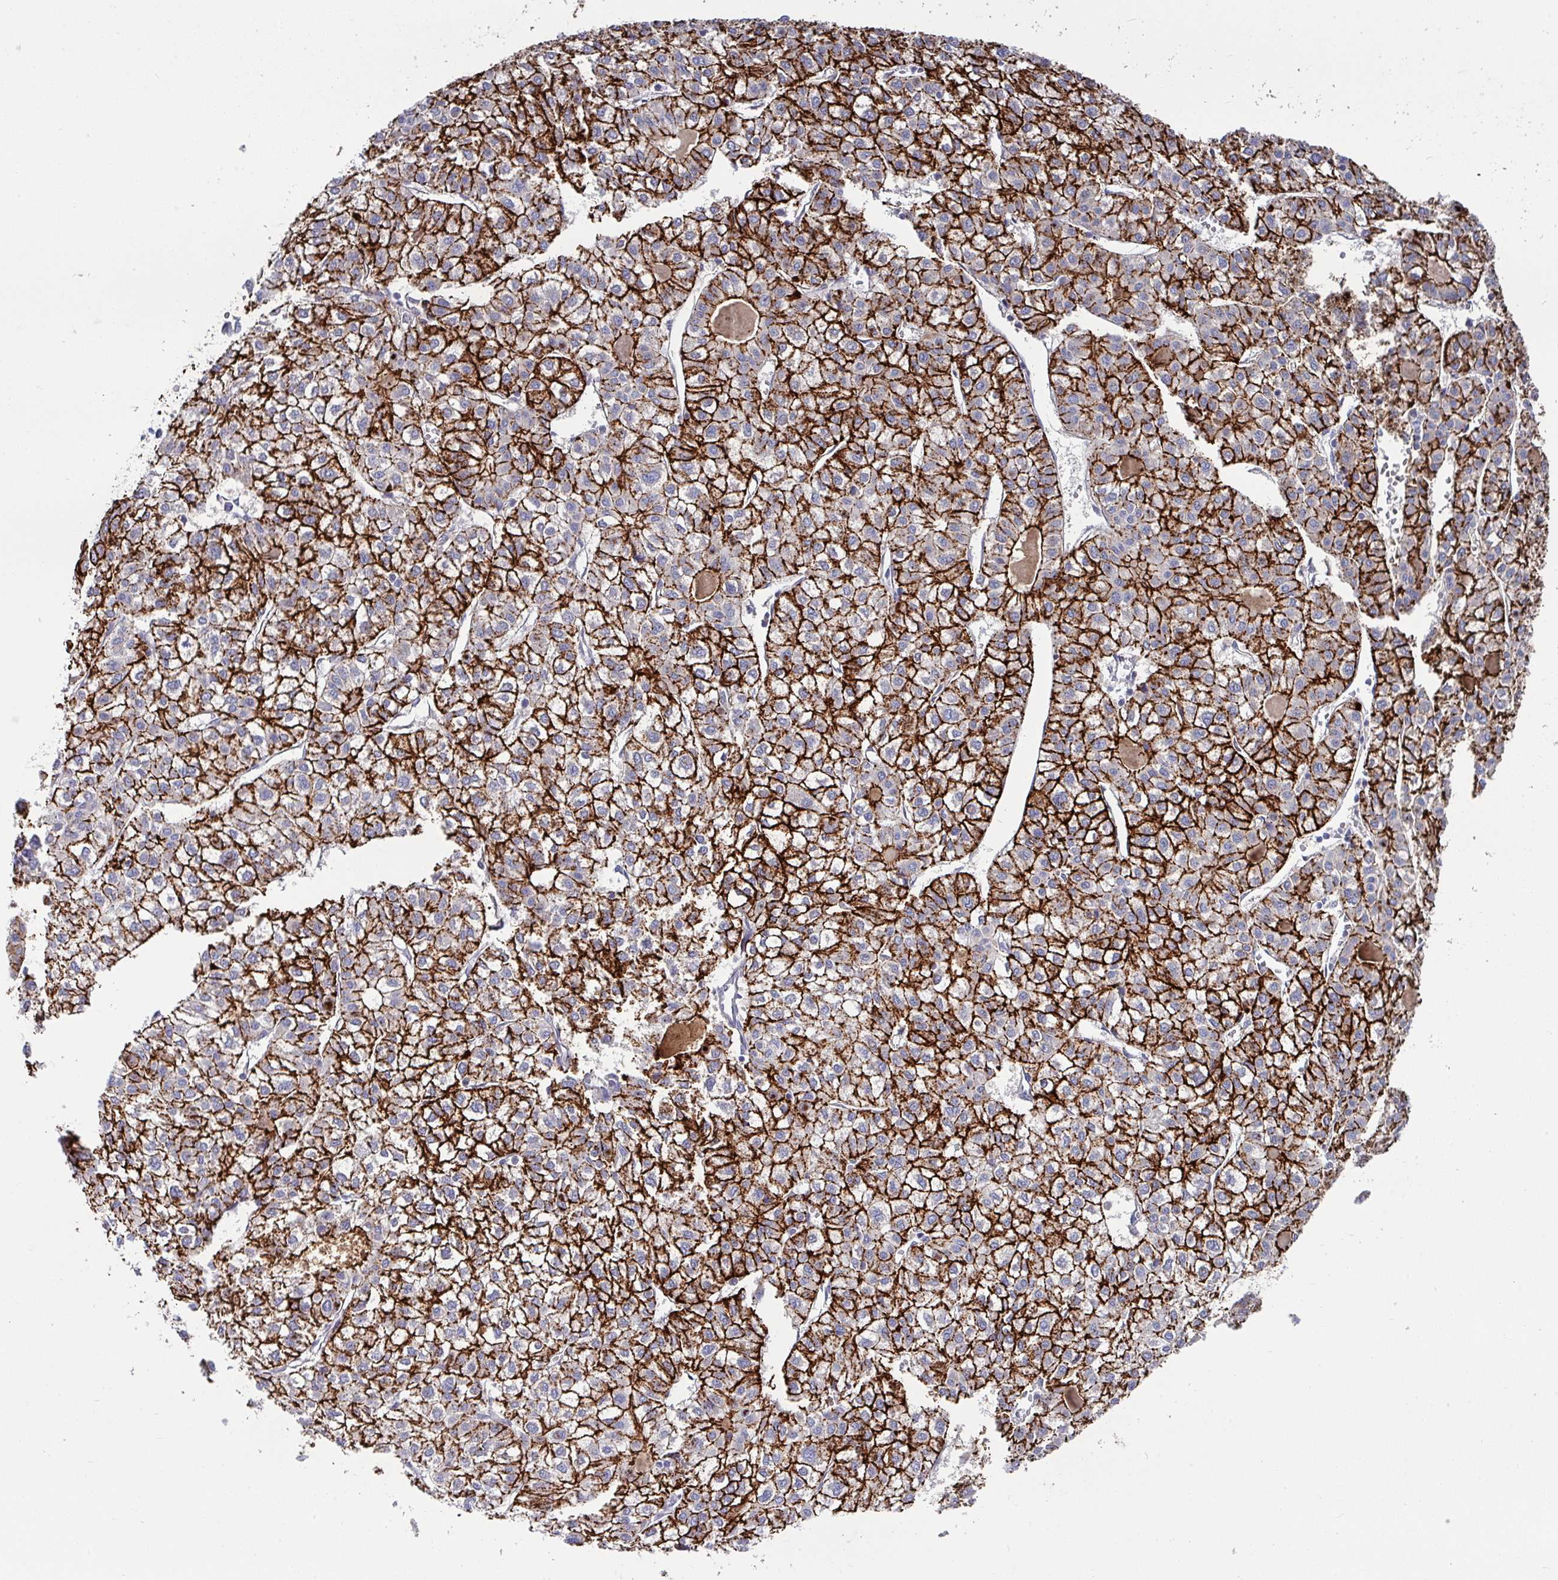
{"staining": {"intensity": "strong", "quantity": ">75%", "location": "cytoplasmic/membranous"}, "tissue": "liver cancer", "cell_type": "Tumor cells", "image_type": "cancer", "snomed": [{"axis": "morphology", "description": "Carcinoma, Hepatocellular, NOS"}, {"axis": "topography", "description": "Liver"}], "caption": "This histopathology image exhibits immunohistochemistry (IHC) staining of liver cancer, with high strong cytoplasmic/membranous staining in approximately >75% of tumor cells.", "gene": "CLDN1", "patient": {"sex": "female", "age": 43}}